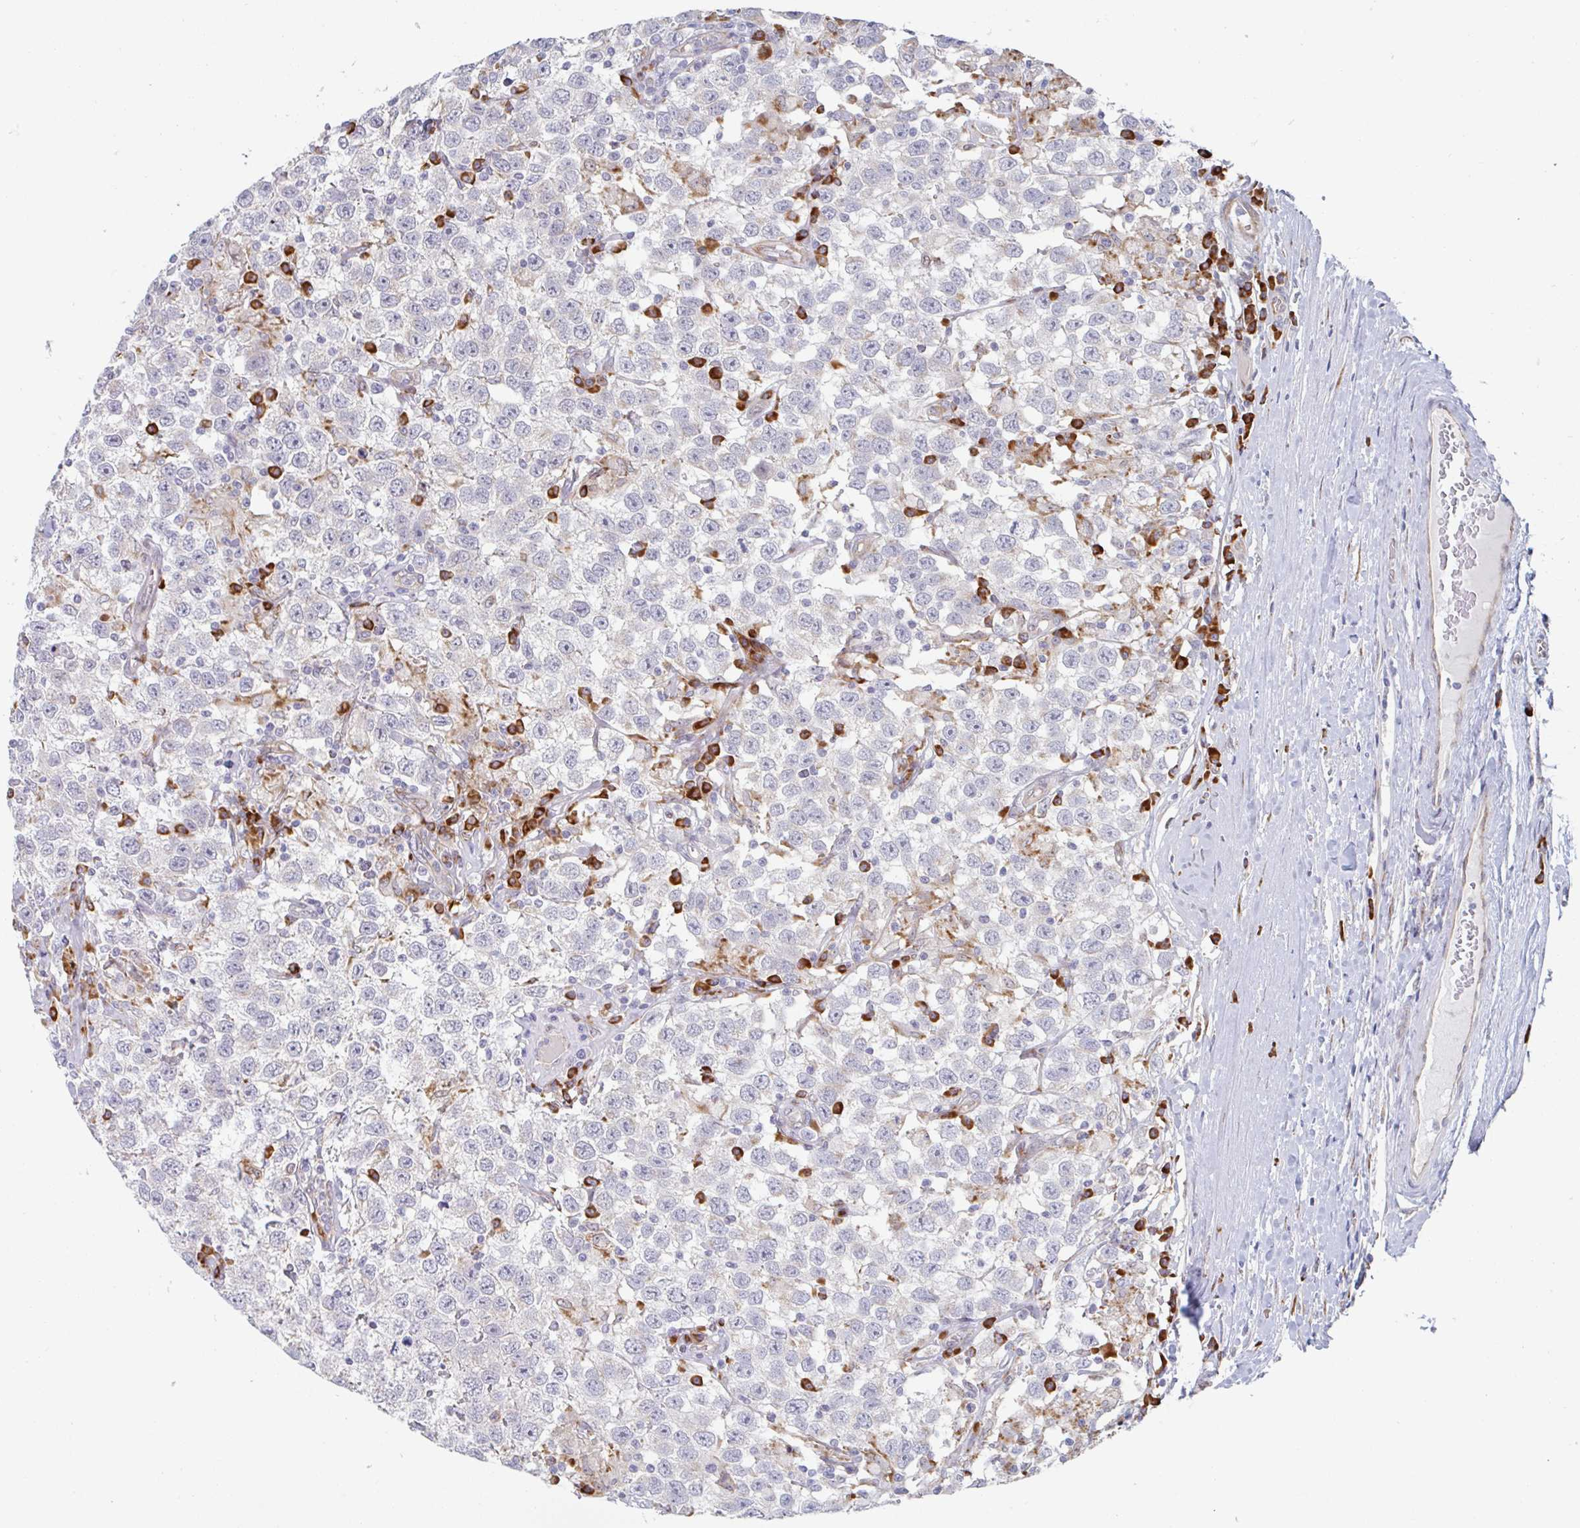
{"staining": {"intensity": "negative", "quantity": "none", "location": "none"}, "tissue": "testis cancer", "cell_type": "Tumor cells", "image_type": "cancer", "snomed": [{"axis": "morphology", "description": "Seminoma, NOS"}, {"axis": "topography", "description": "Testis"}], "caption": "Immunohistochemistry of testis cancer (seminoma) reveals no positivity in tumor cells.", "gene": "TRAPPC10", "patient": {"sex": "male", "age": 41}}